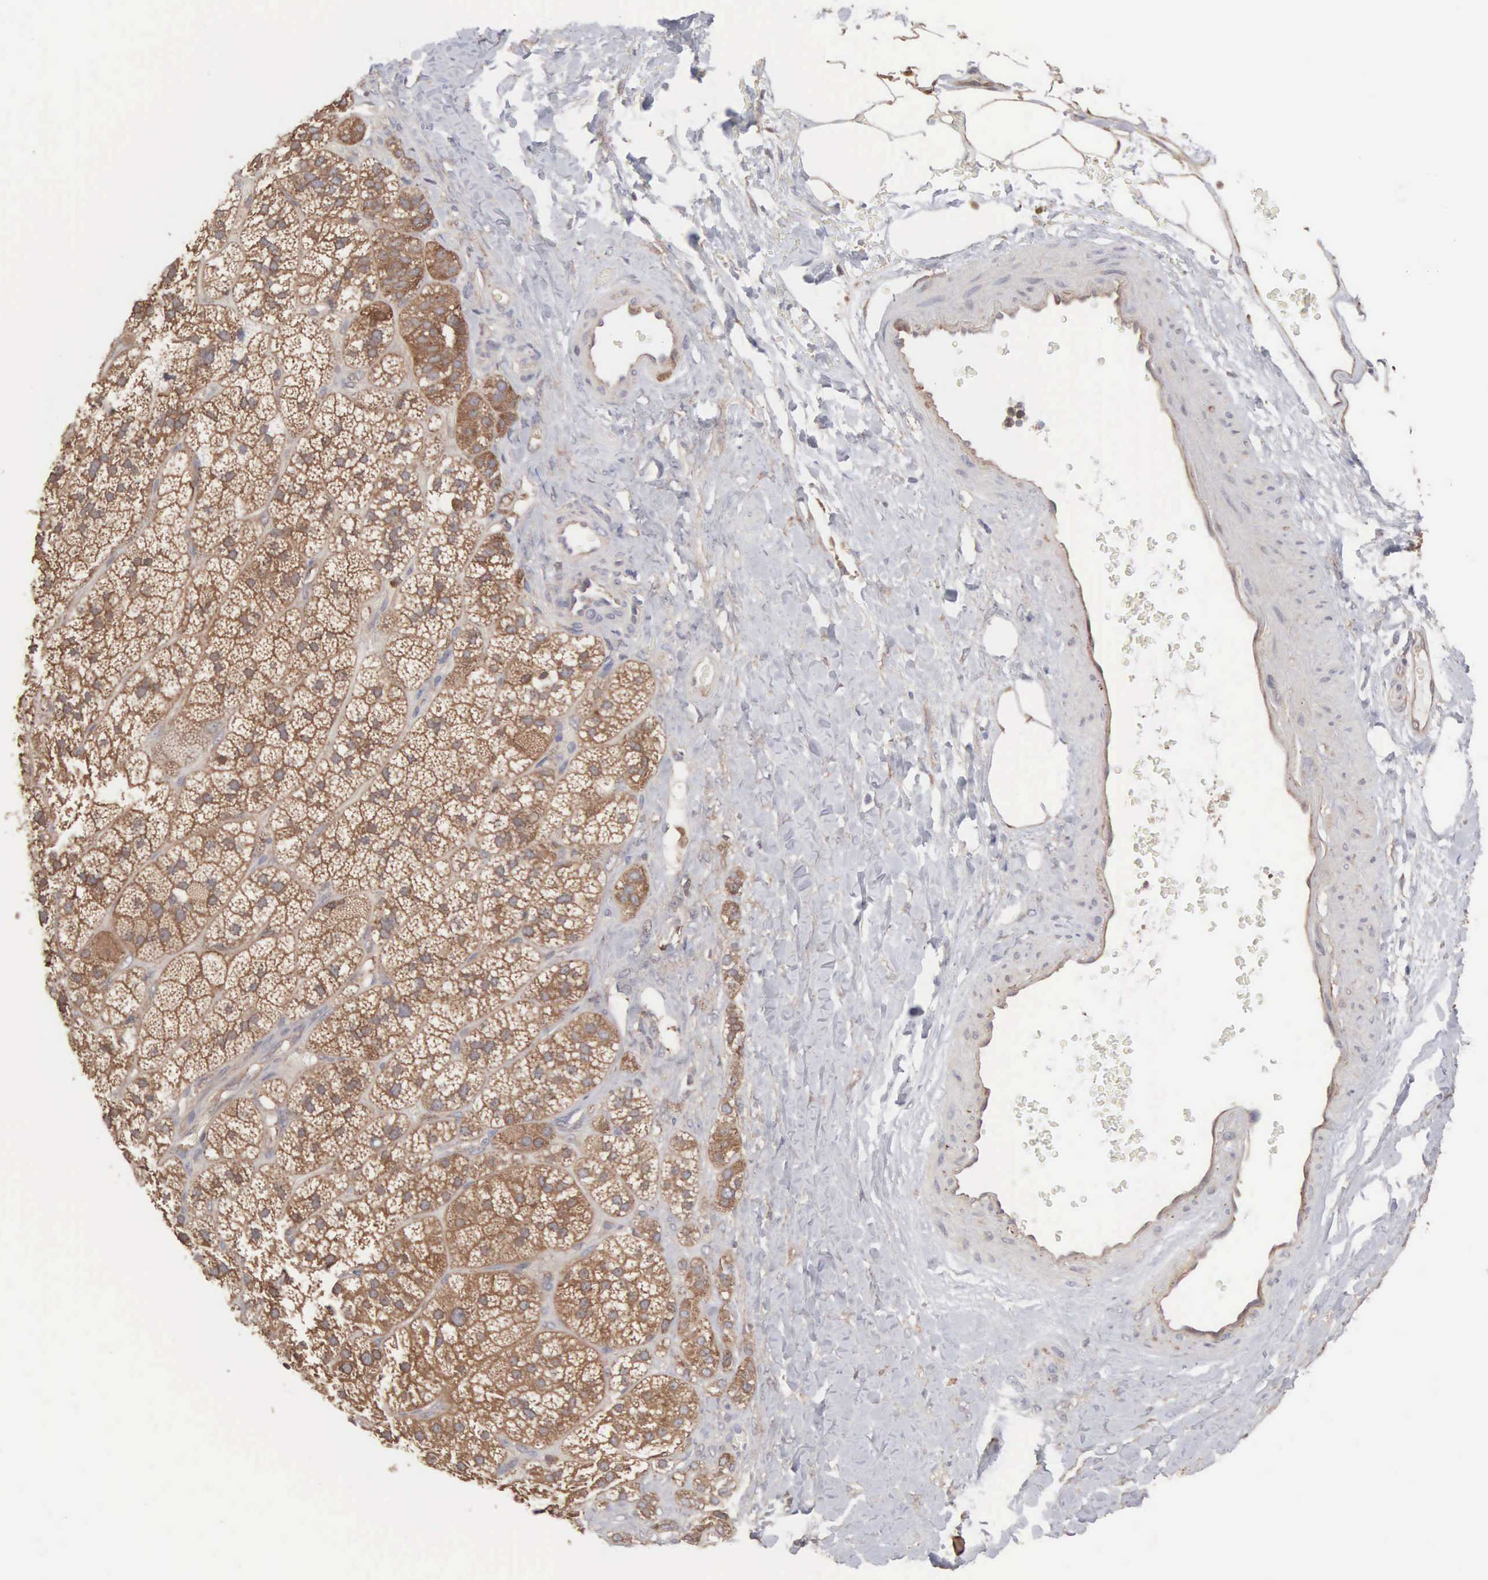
{"staining": {"intensity": "moderate", "quantity": "25%-75%", "location": "cytoplasmic/membranous"}, "tissue": "adrenal gland", "cell_type": "Glandular cells", "image_type": "normal", "snomed": [{"axis": "morphology", "description": "Normal tissue, NOS"}, {"axis": "topography", "description": "Adrenal gland"}], "caption": "Protein staining exhibits moderate cytoplasmic/membranous staining in about 25%-75% of glandular cells in normal adrenal gland.", "gene": "MTHFD1", "patient": {"sex": "male", "age": 57}}